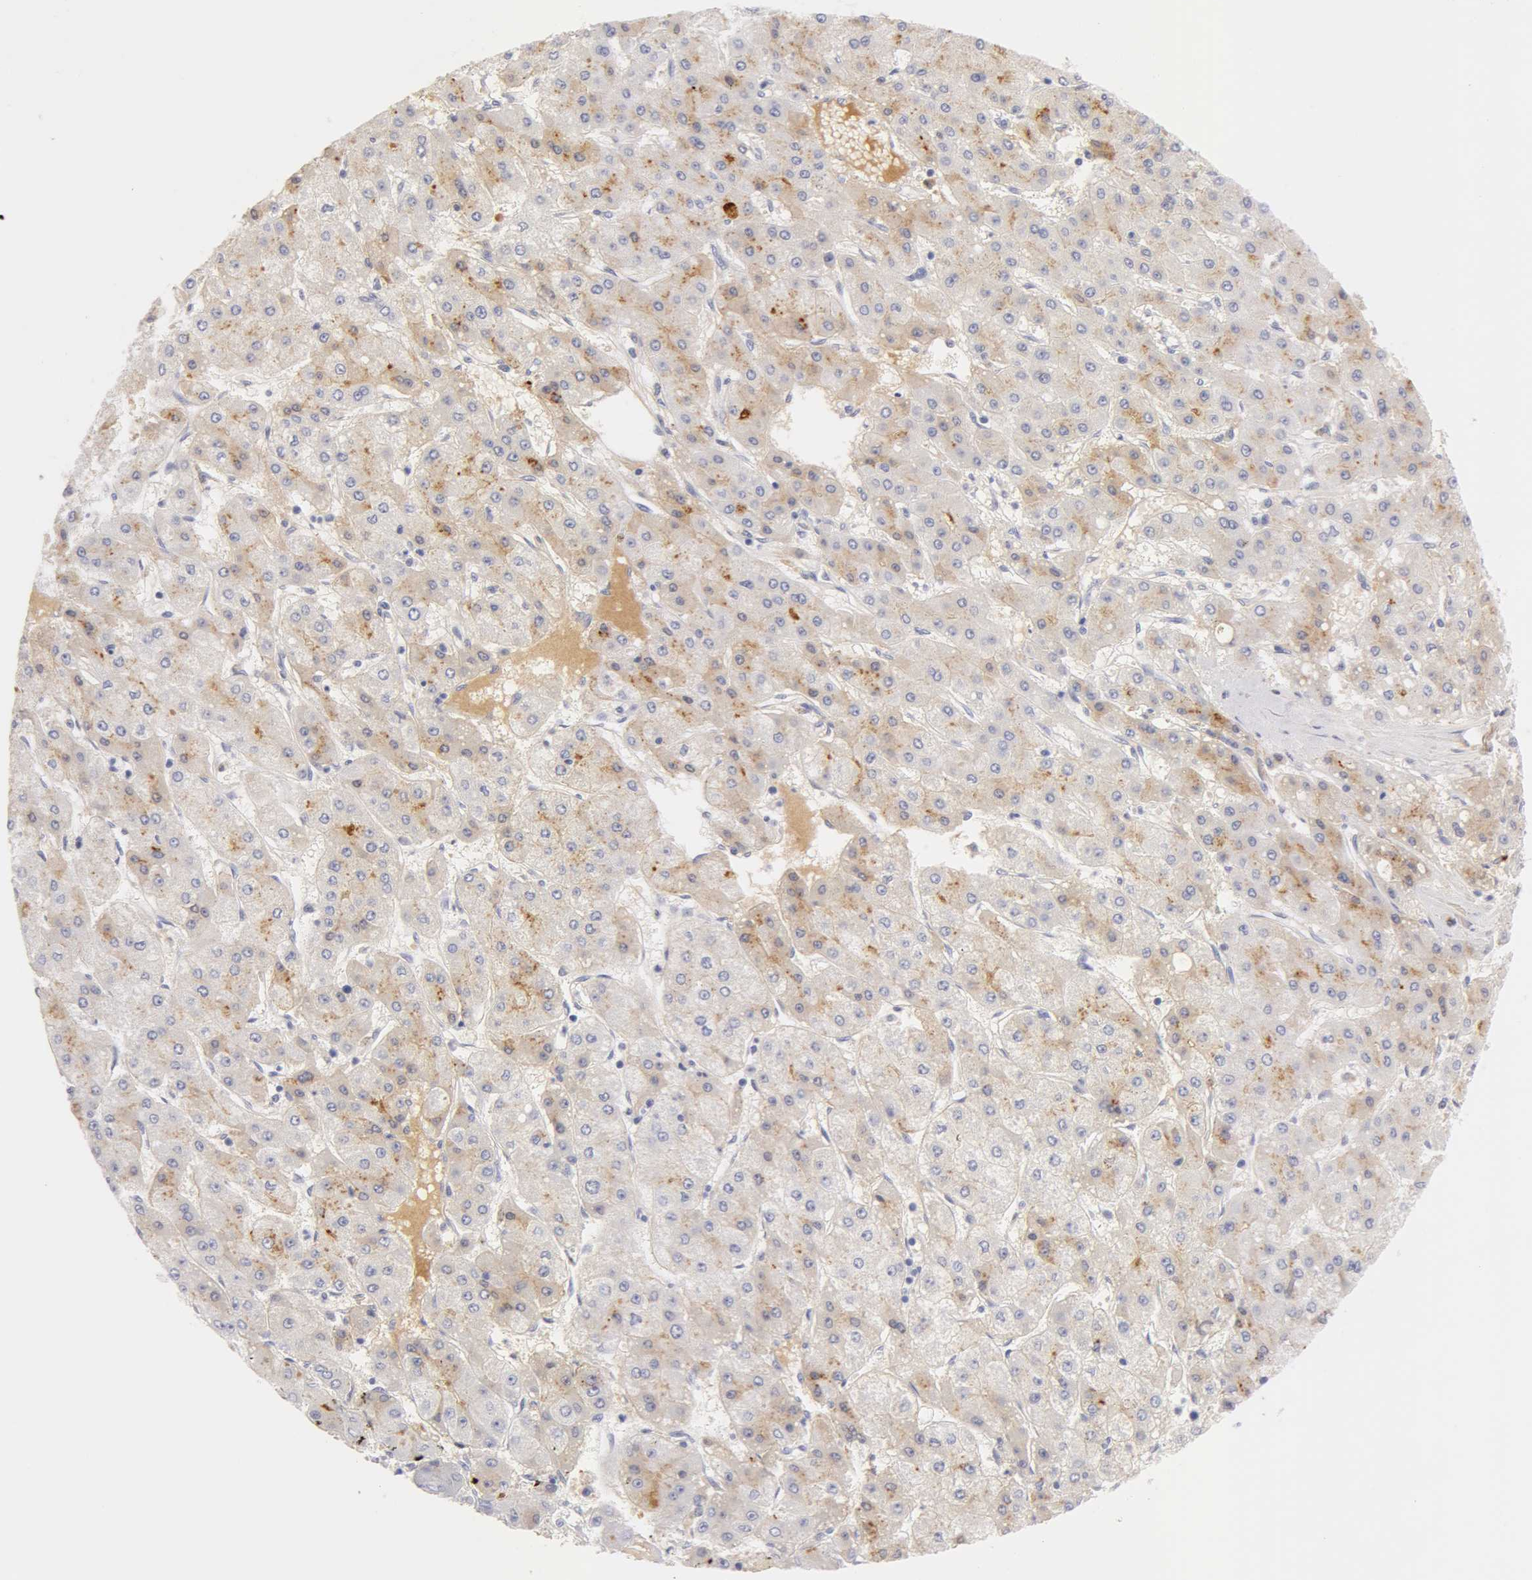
{"staining": {"intensity": "negative", "quantity": "none", "location": "none"}, "tissue": "liver cancer", "cell_type": "Tumor cells", "image_type": "cancer", "snomed": [{"axis": "morphology", "description": "Carcinoma, Hepatocellular, NOS"}, {"axis": "topography", "description": "Liver"}], "caption": "DAB immunohistochemical staining of liver cancer reveals no significant staining in tumor cells. Nuclei are stained in blue.", "gene": "AHSG", "patient": {"sex": "female", "age": 52}}